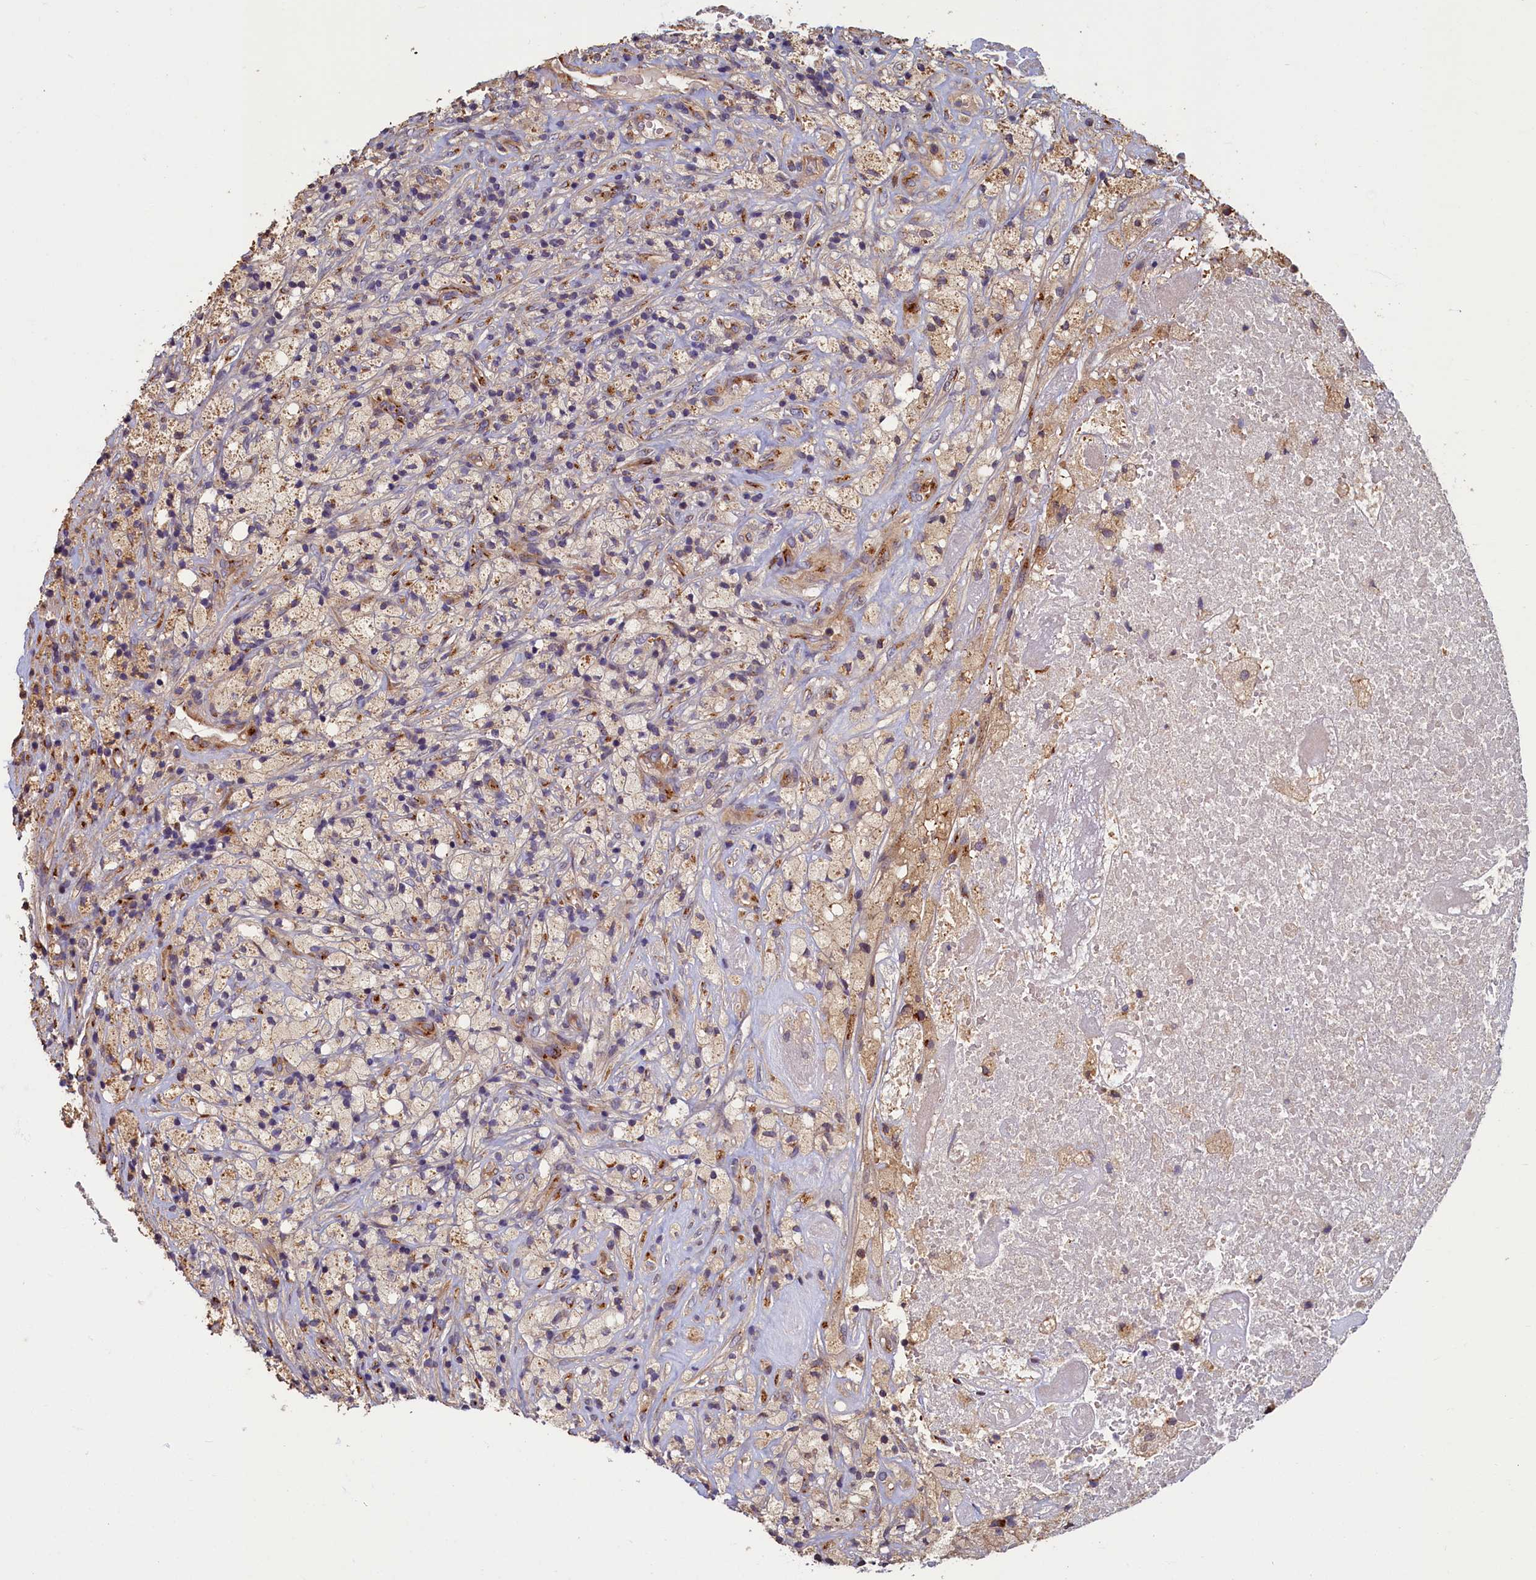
{"staining": {"intensity": "weak", "quantity": "25%-75%", "location": "cytoplasmic/membranous"}, "tissue": "glioma", "cell_type": "Tumor cells", "image_type": "cancer", "snomed": [{"axis": "morphology", "description": "Glioma, malignant, High grade"}, {"axis": "topography", "description": "Brain"}], "caption": "Malignant glioma (high-grade) tissue exhibits weak cytoplasmic/membranous staining in approximately 25%-75% of tumor cells, visualized by immunohistochemistry.", "gene": "TMEM181", "patient": {"sex": "male", "age": 69}}